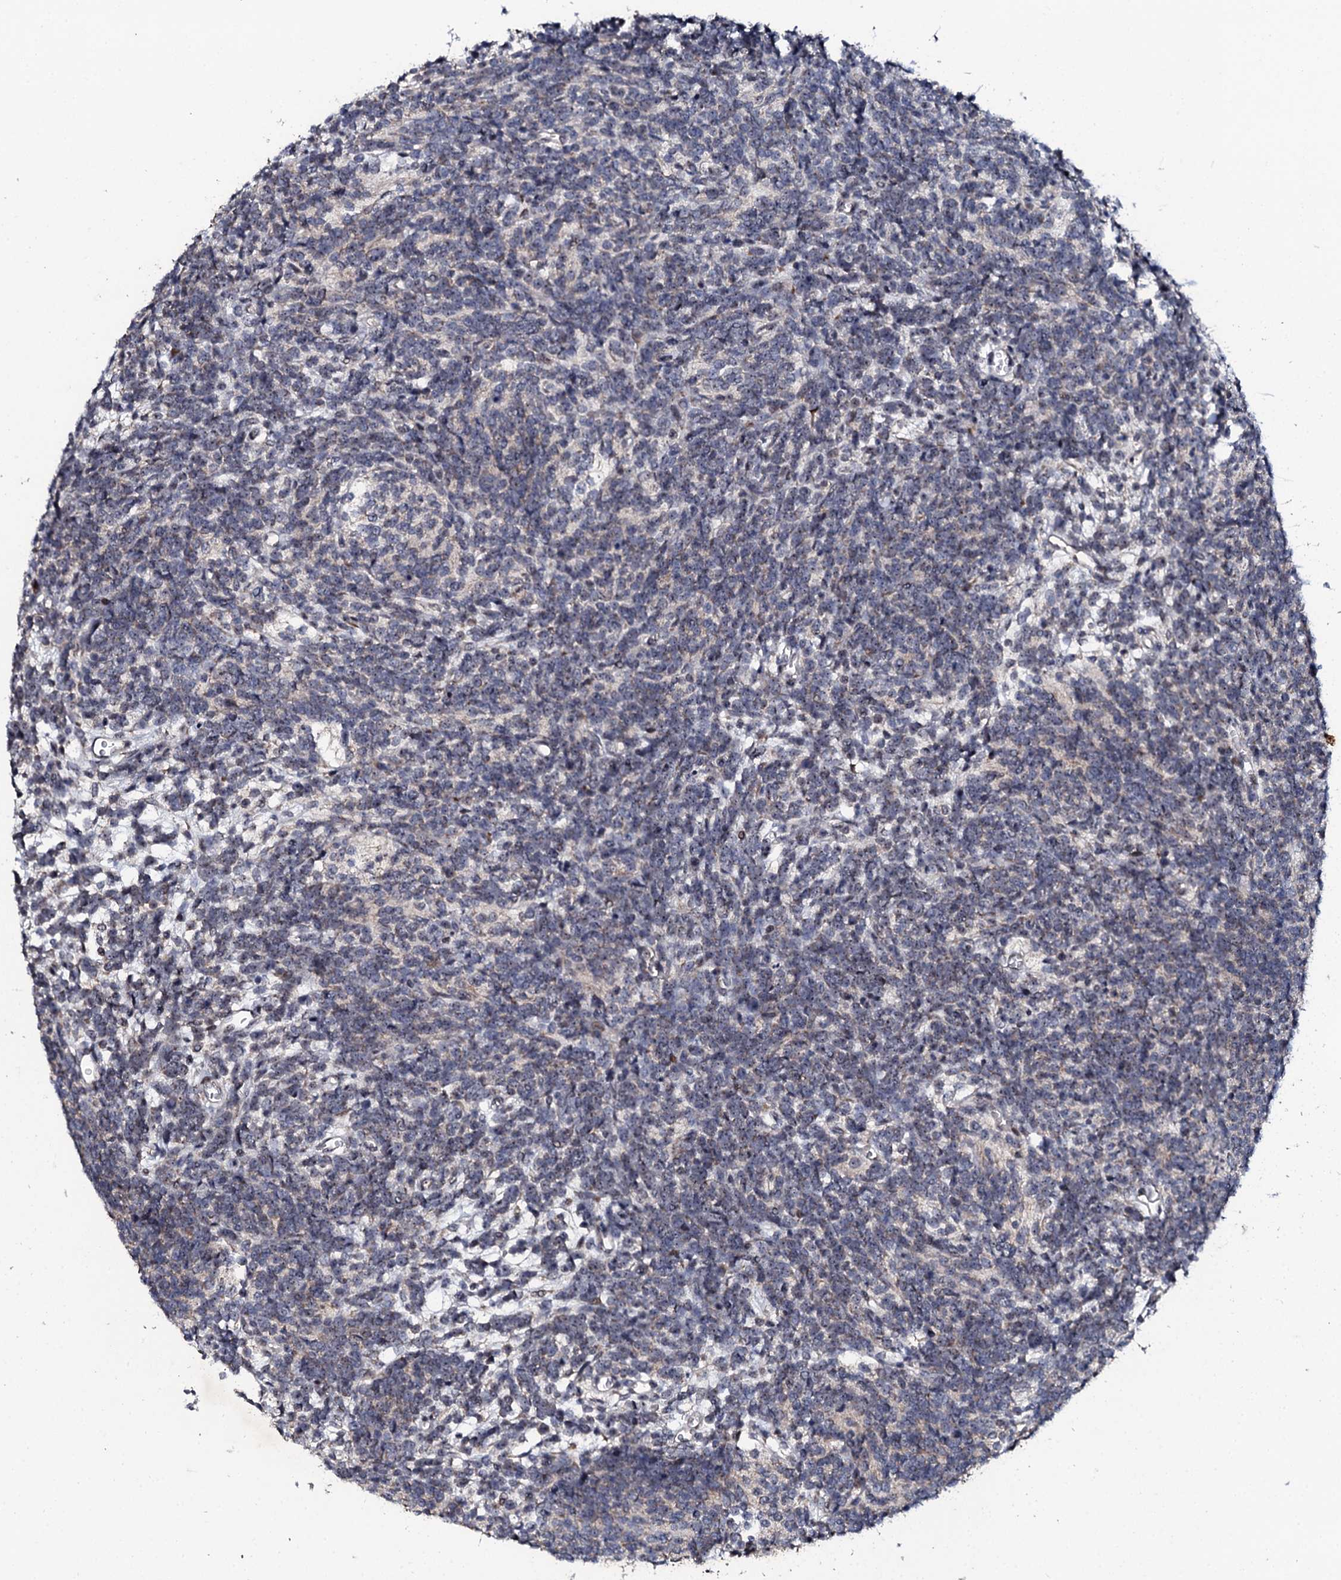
{"staining": {"intensity": "negative", "quantity": "none", "location": "none"}, "tissue": "glioma", "cell_type": "Tumor cells", "image_type": "cancer", "snomed": [{"axis": "morphology", "description": "Glioma, malignant, Low grade"}, {"axis": "topography", "description": "Brain"}], "caption": "An immunohistochemistry (IHC) micrograph of glioma is shown. There is no staining in tumor cells of glioma. (DAB IHC, high magnification).", "gene": "FAM111A", "patient": {"sex": "female", "age": 1}}